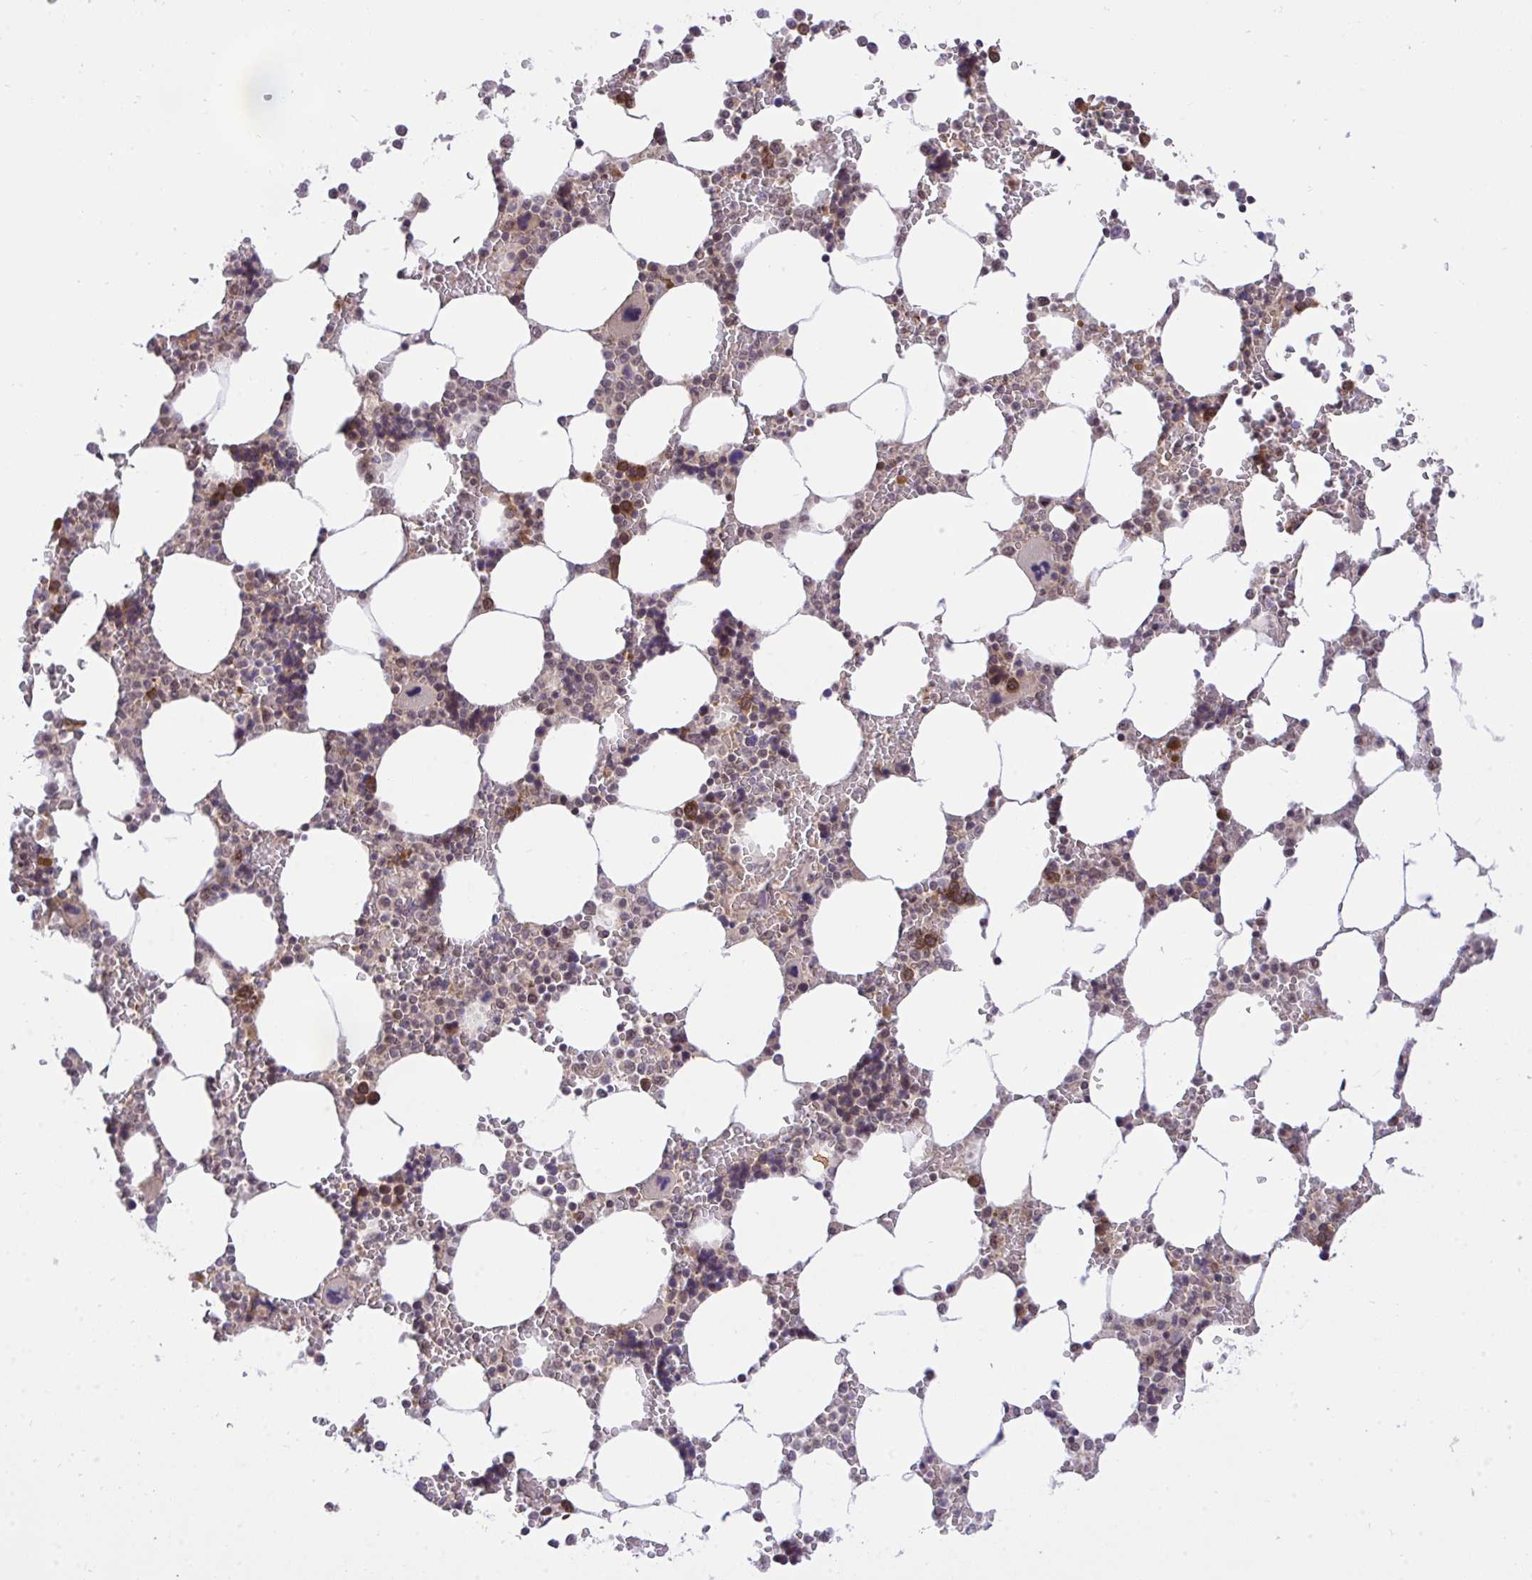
{"staining": {"intensity": "moderate", "quantity": "<25%", "location": "cytoplasmic/membranous"}, "tissue": "bone marrow", "cell_type": "Hematopoietic cells", "image_type": "normal", "snomed": [{"axis": "morphology", "description": "Normal tissue, NOS"}, {"axis": "topography", "description": "Bone marrow"}], "caption": "Approximately <25% of hematopoietic cells in normal bone marrow show moderate cytoplasmic/membranous protein positivity as visualized by brown immunohistochemical staining.", "gene": "ERI1", "patient": {"sex": "male", "age": 64}}